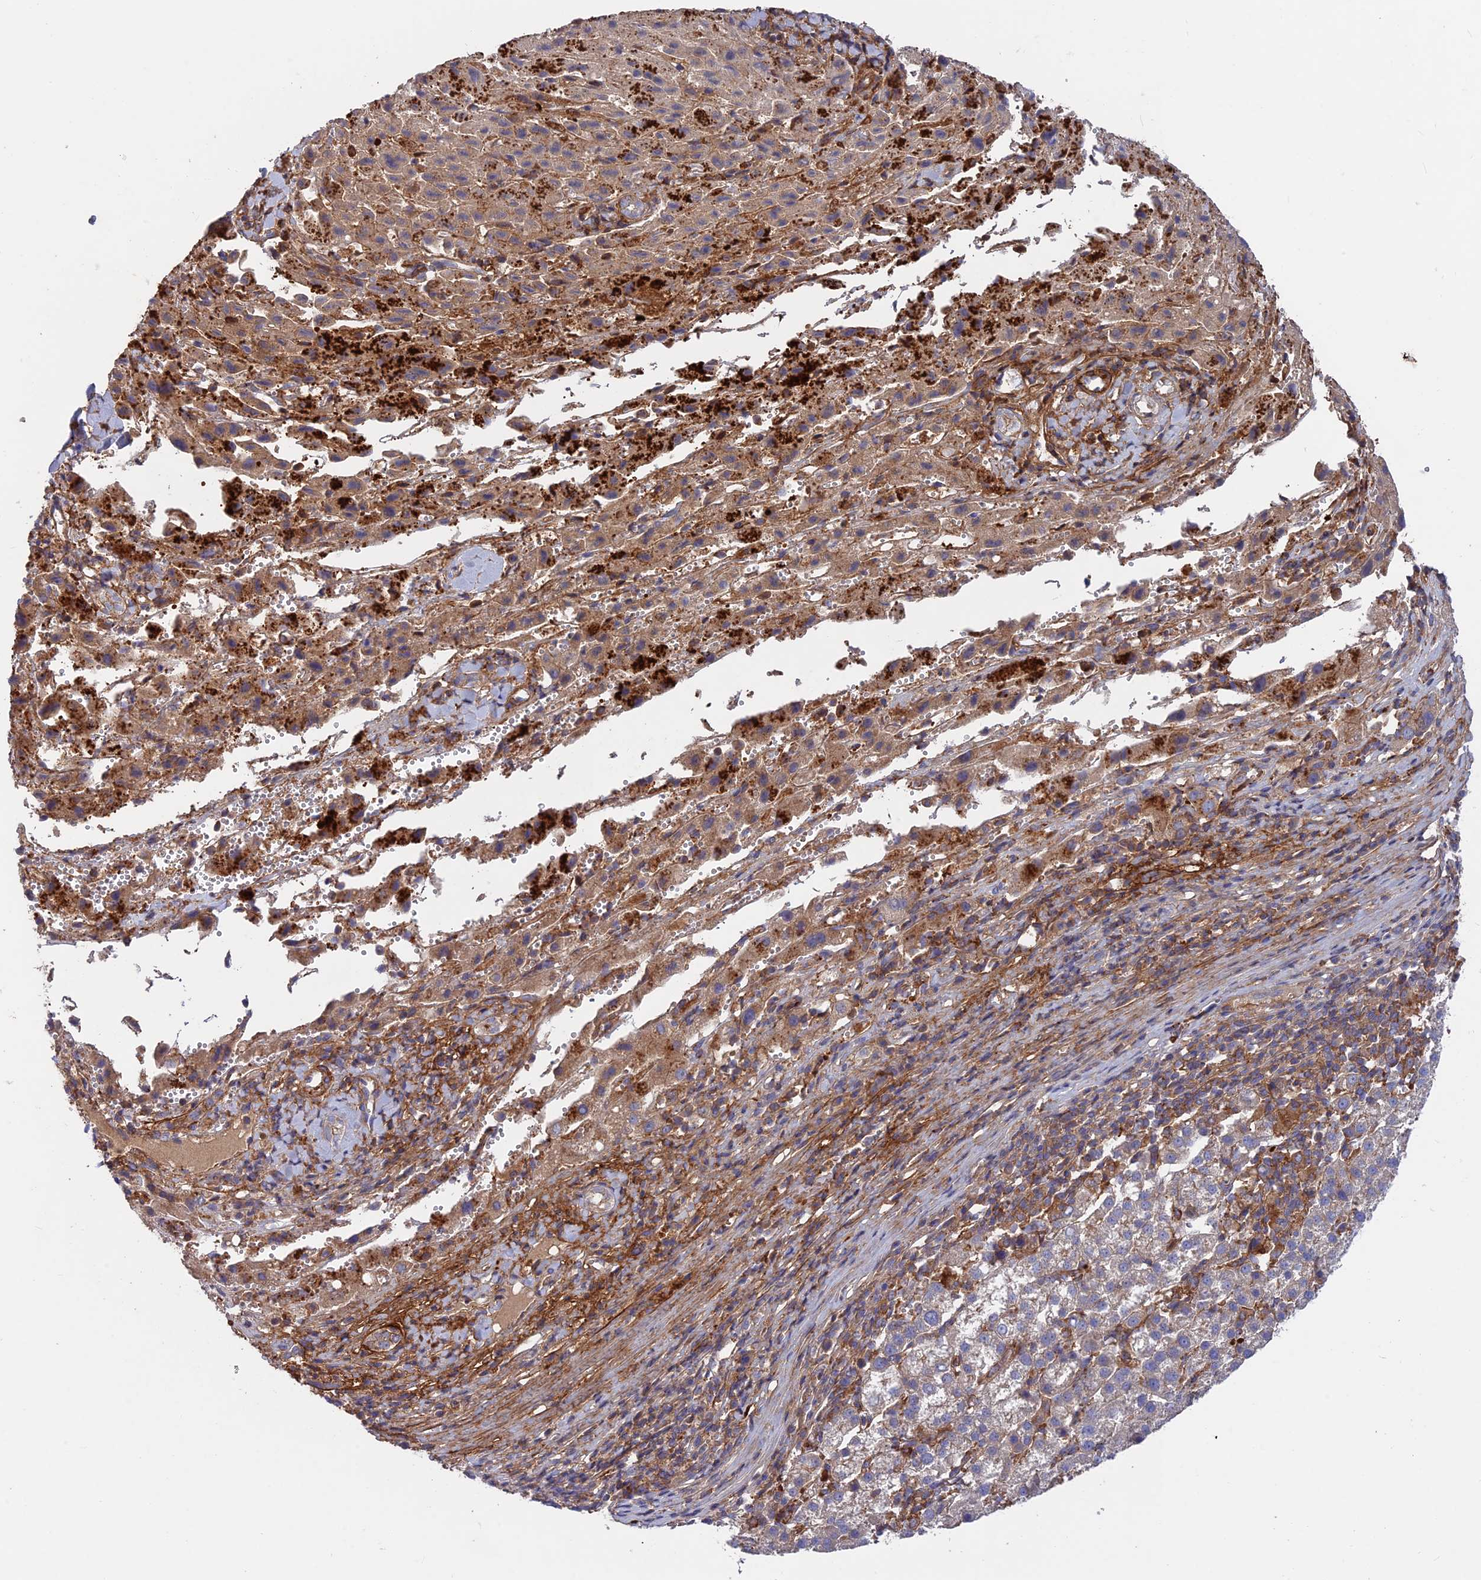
{"staining": {"intensity": "moderate", "quantity": "<25%", "location": "cytoplasmic/membranous"}, "tissue": "liver cancer", "cell_type": "Tumor cells", "image_type": "cancer", "snomed": [{"axis": "morphology", "description": "Carcinoma, Hepatocellular, NOS"}, {"axis": "topography", "description": "Liver"}], "caption": "A low amount of moderate cytoplasmic/membranous staining is present in about <25% of tumor cells in hepatocellular carcinoma (liver) tissue.", "gene": "CPNE7", "patient": {"sex": "female", "age": 58}}